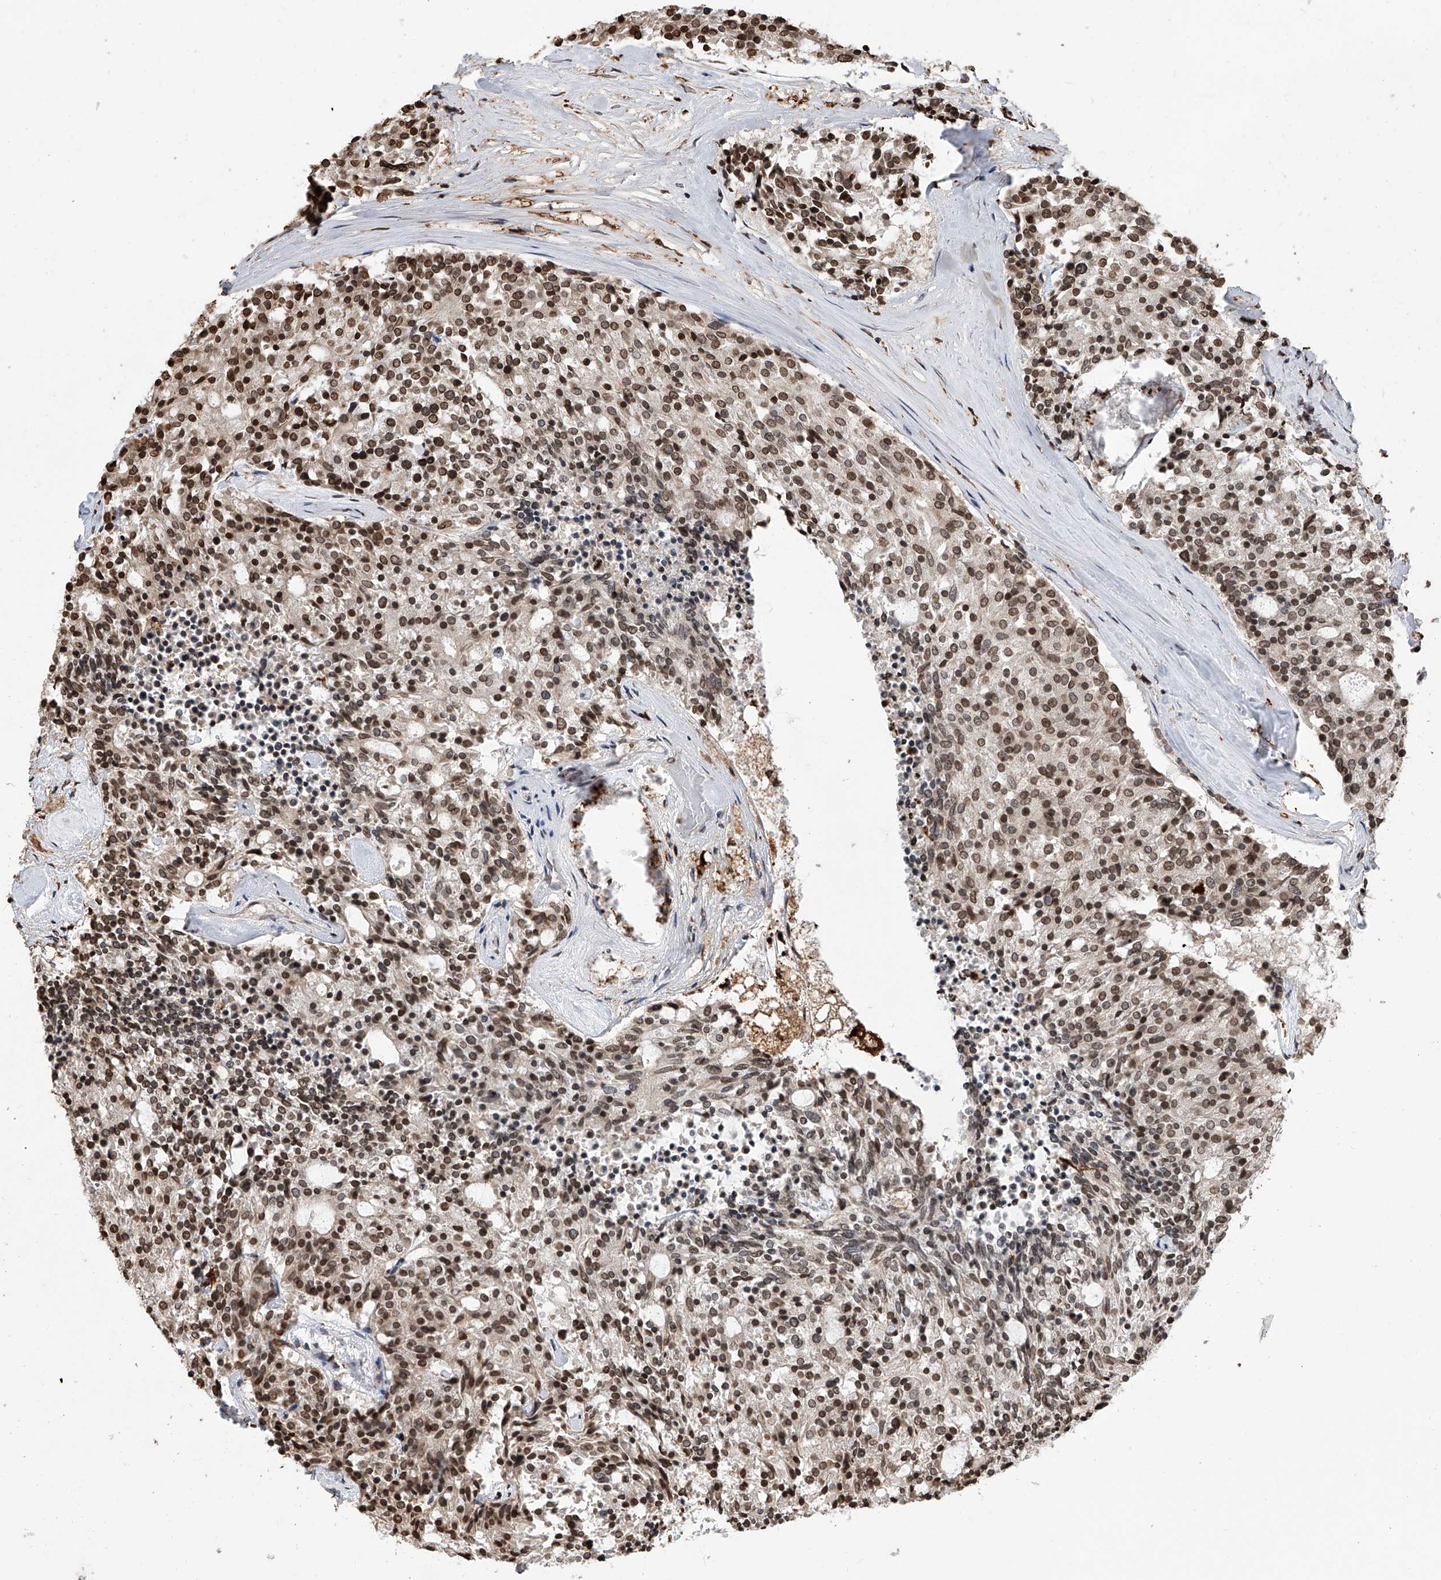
{"staining": {"intensity": "moderate", "quantity": ">75%", "location": "nuclear"}, "tissue": "carcinoid", "cell_type": "Tumor cells", "image_type": "cancer", "snomed": [{"axis": "morphology", "description": "Carcinoid, malignant, NOS"}, {"axis": "topography", "description": "Pancreas"}], "caption": "The immunohistochemical stain labels moderate nuclear positivity in tumor cells of malignant carcinoid tissue.", "gene": "CFAP410", "patient": {"sex": "female", "age": 54}}